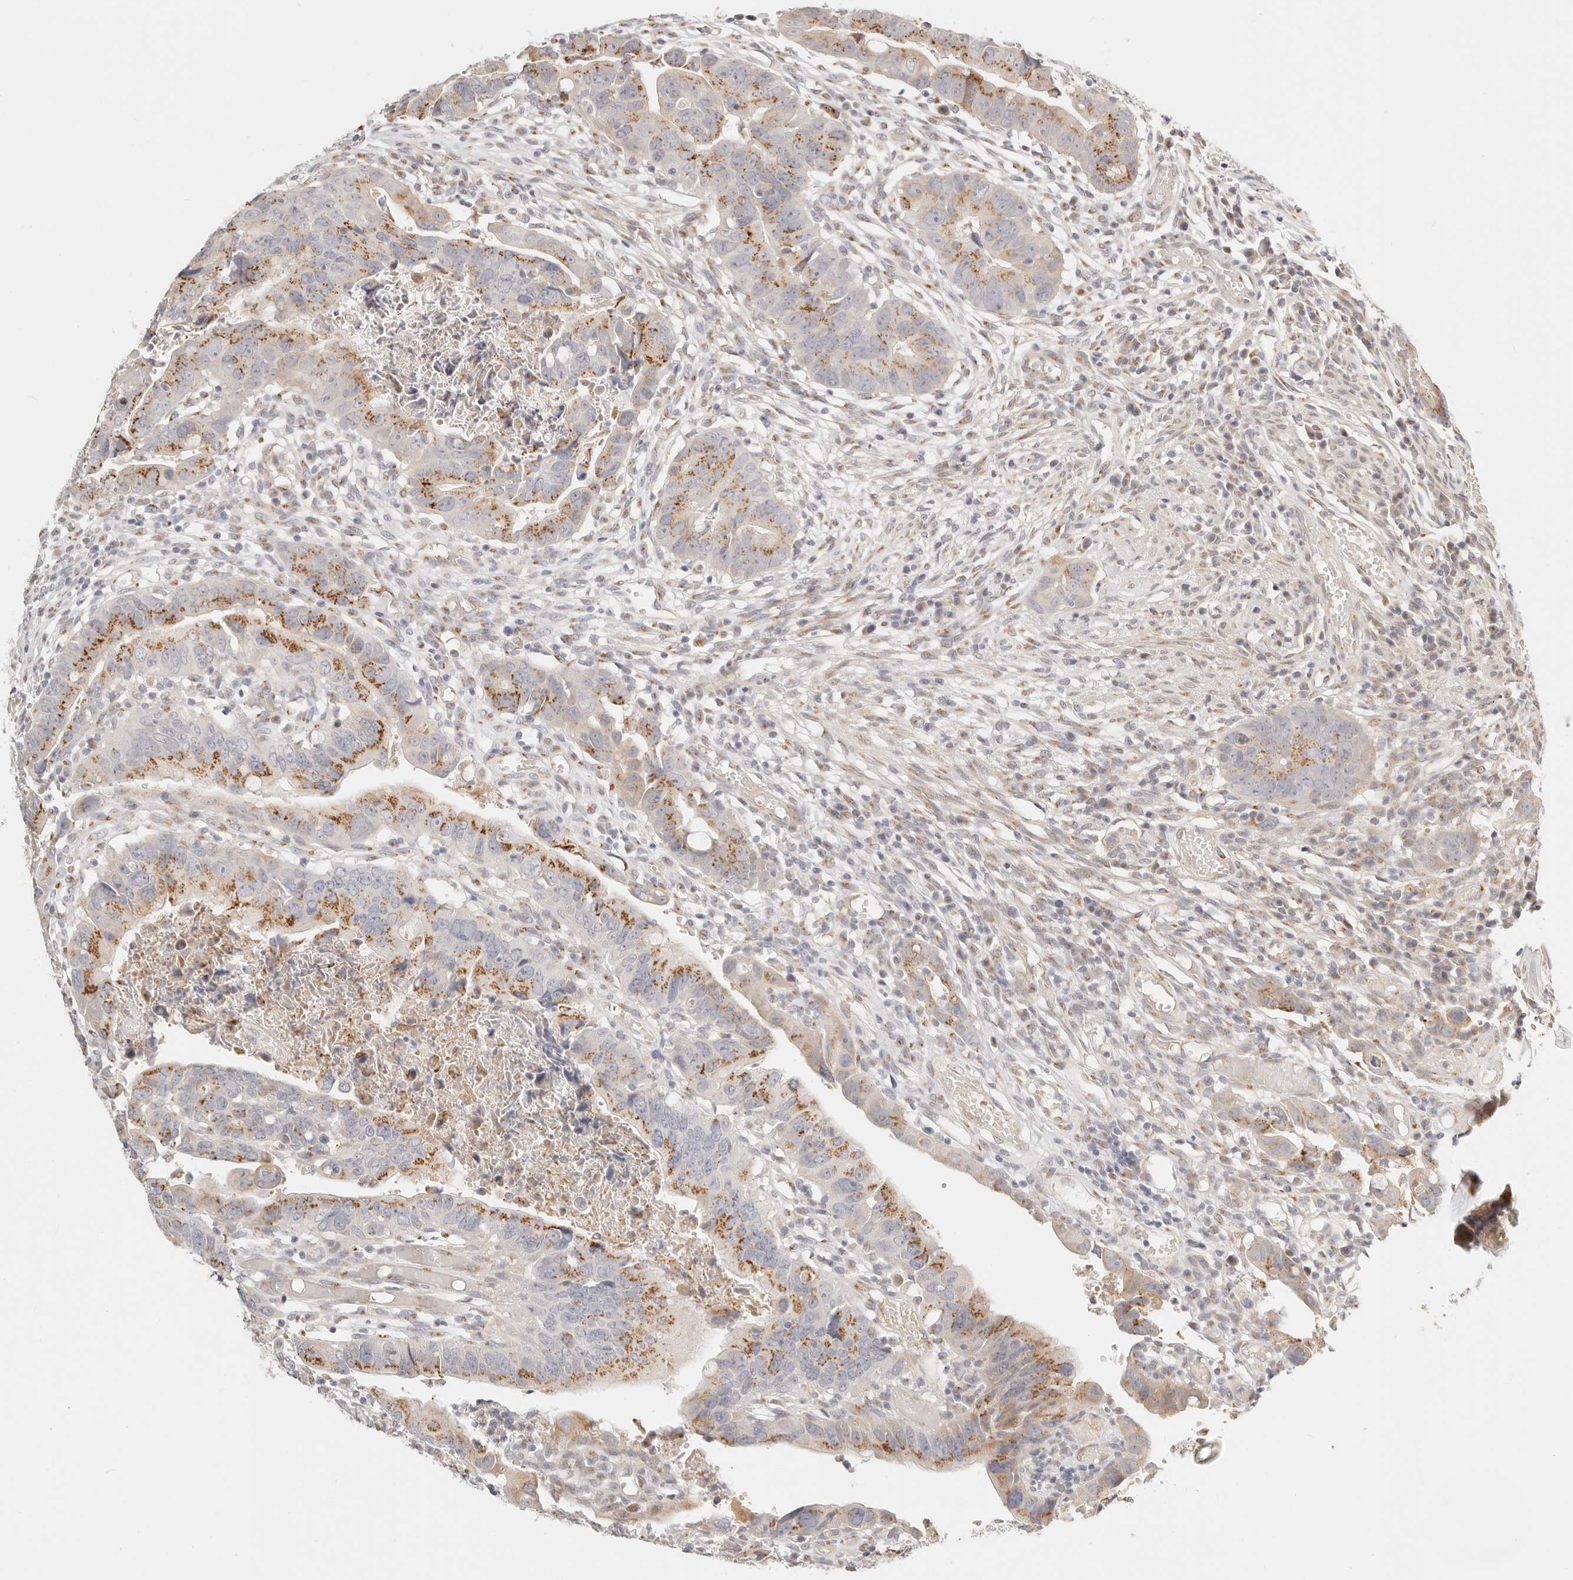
{"staining": {"intensity": "moderate", "quantity": ">75%", "location": "cytoplasmic/membranous"}, "tissue": "colorectal cancer", "cell_type": "Tumor cells", "image_type": "cancer", "snomed": [{"axis": "morphology", "description": "Adenocarcinoma, NOS"}, {"axis": "topography", "description": "Rectum"}], "caption": "Moderate cytoplasmic/membranous protein staining is seen in about >75% of tumor cells in adenocarcinoma (colorectal).", "gene": "FAM20B", "patient": {"sex": "female", "age": 65}}